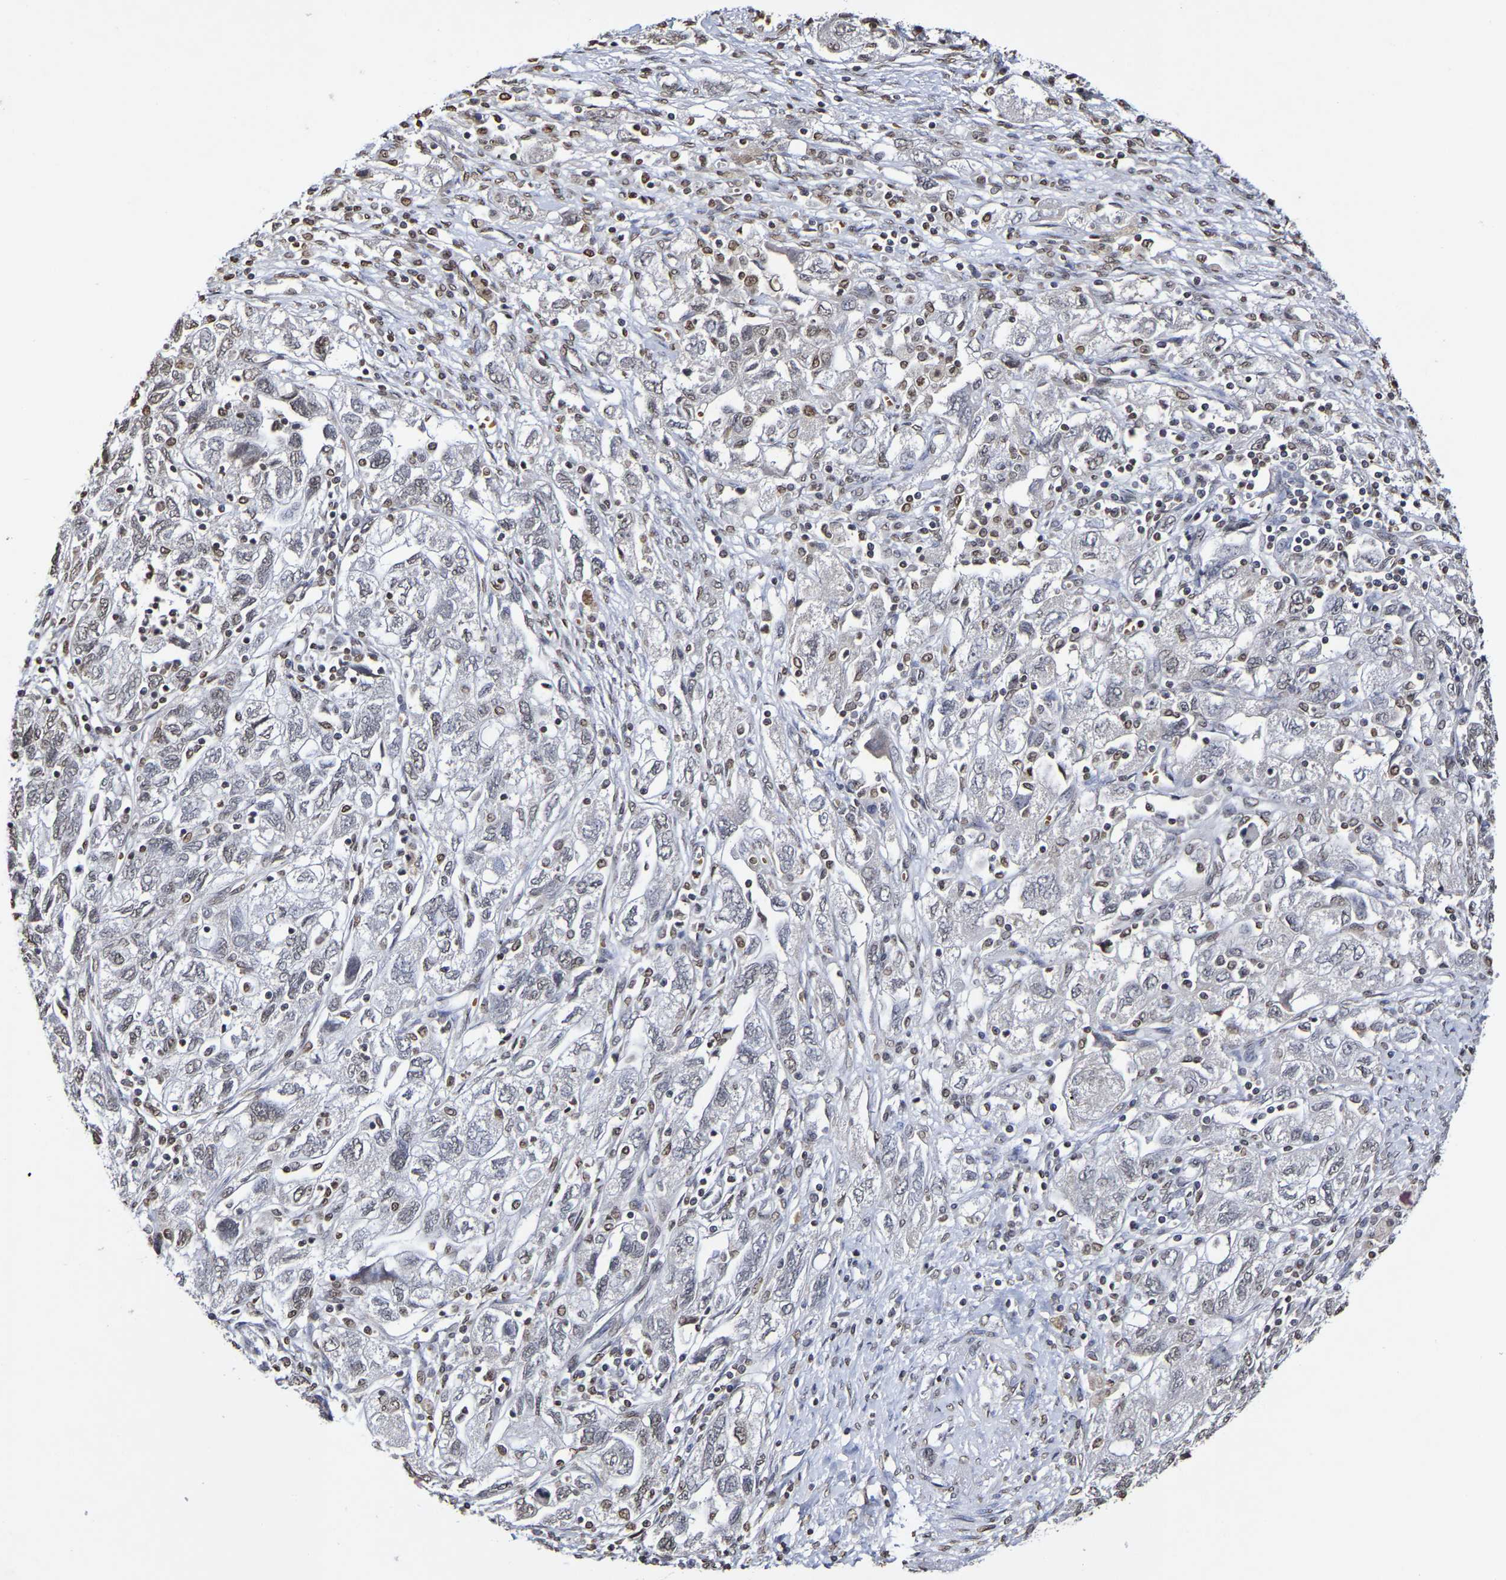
{"staining": {"intensity": "negative", "quantity": "none", "location": "none"}, "tissue": "ovarian cancer", "cell_type": "Tumor cells", "image_type": "cancer", "snomed": [{"axis": "morphology", "description": "Carcinoma, NOS"}, {"axis": "morphology", "description": "Cystadenocarcinoma, serous, NOS"}, {"axis": "topography", "description": "Ovary"}], "caption": "An immunohistochemistry photomicrograph of ovarian serous cystadenocarcinoma is shown. There is no staining in tumor cells of ovarian serous cystadenocarcinoma.", "gene": "ATF4", "patient": {"sex": "female", "age": 69}}